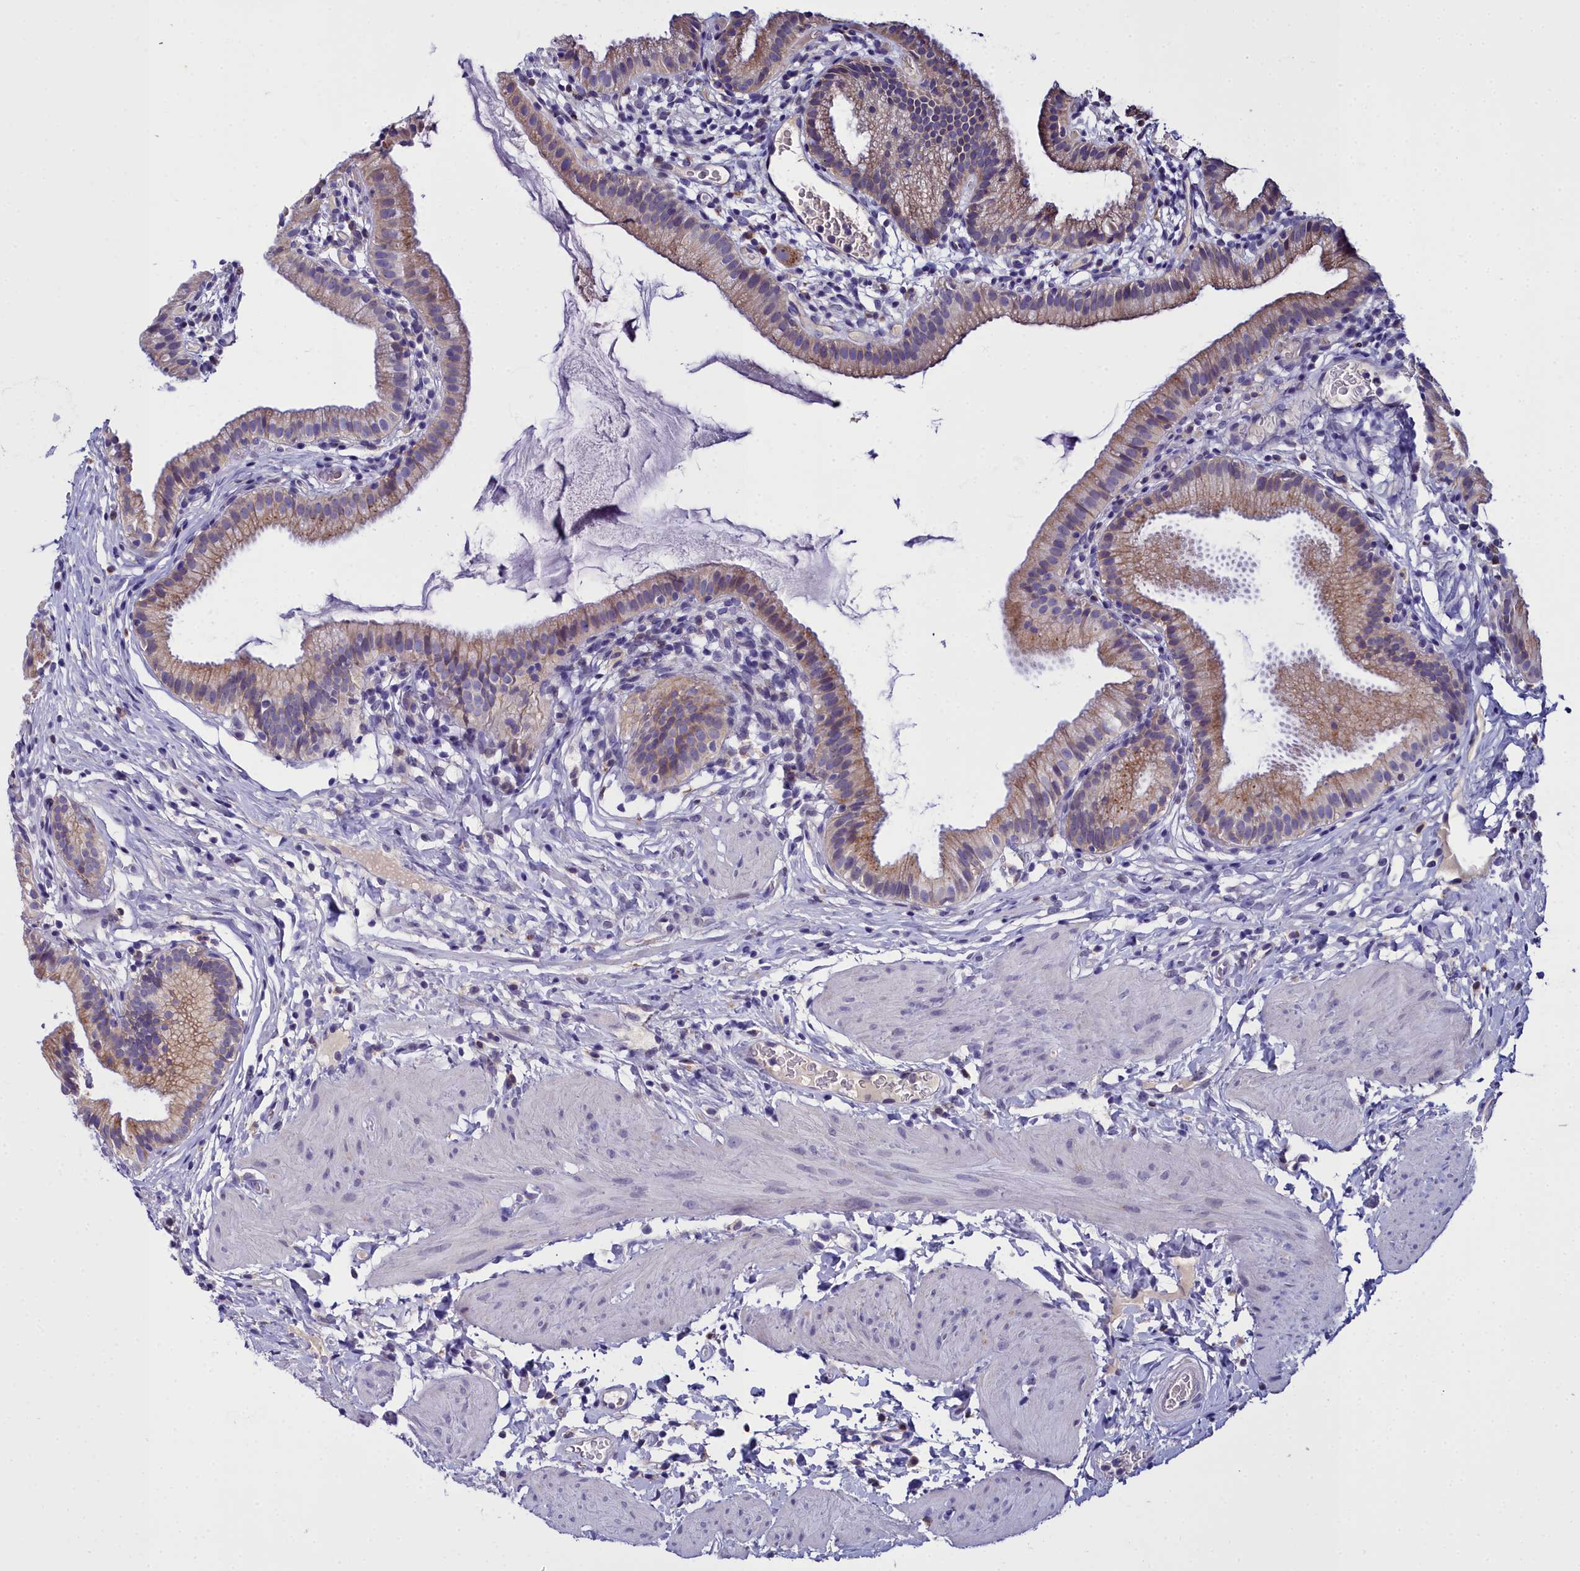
{"staining": {"intensity": "moderate", "quantity": "25%-75%", "location": "cytoplasmic/membranous"}, "tissue": "gallbladder", "cell_type": "Glandular cells", "image_type": "normal", "snomed": [{"axis": "morphology", "description": "Normal tissue, NOS"}, {"axis": "topography", "description": "Gallbladder"}], "caption": "This is a histology image of immunohistochemistry staining of normal gallbladder, which shows moderate staining in the cytoplasmic/membranous of glandular cells.", "gene": "ELAPOR2", "patient": {"sex": "female", "age": 46}}